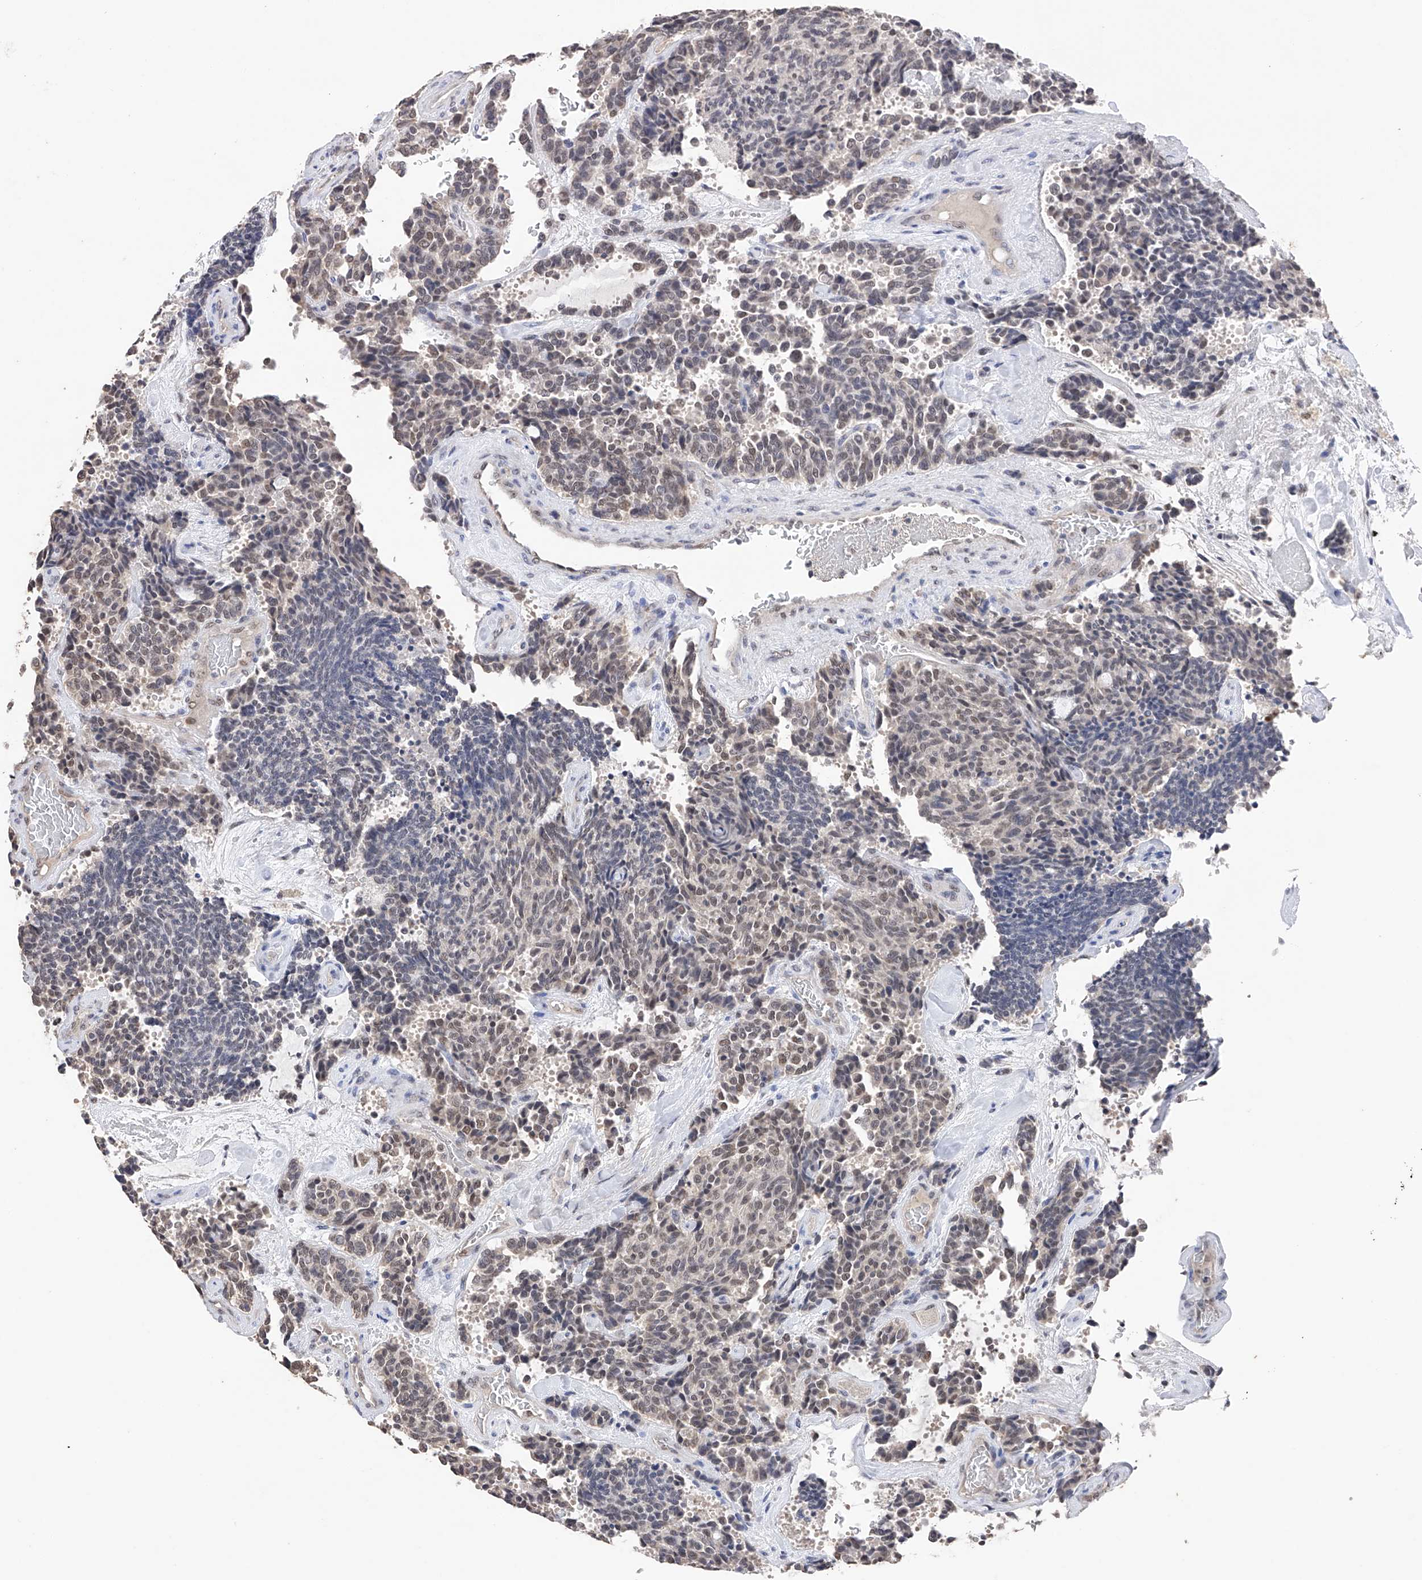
{"staining": {"intensity": "weak", "quantity": "25%-75%", "location": "nuclear"}, "tissue": "carcinoid", "cell_type": "Tumor cells", "image_type": "cancer", "snomed": [{"axis": "morphology", "description": "Carcinoid, malignant, NOS"}, {"axis": "topography", "description": "Pancreas"}], "caption": "An IHC image of tumor tissue is shown. Protein staining in brown labels weak nuclear positivity in carcinoid (malignant) within tumor cells. The protein is stained brown, and the nuclei are stained in blue (DAB (3,3'-diaminobenzidine) IHC with brightfield microscopy, high magnification).", "gene": "DMAP1", "patient": {"sex": "female", "age": 54}}